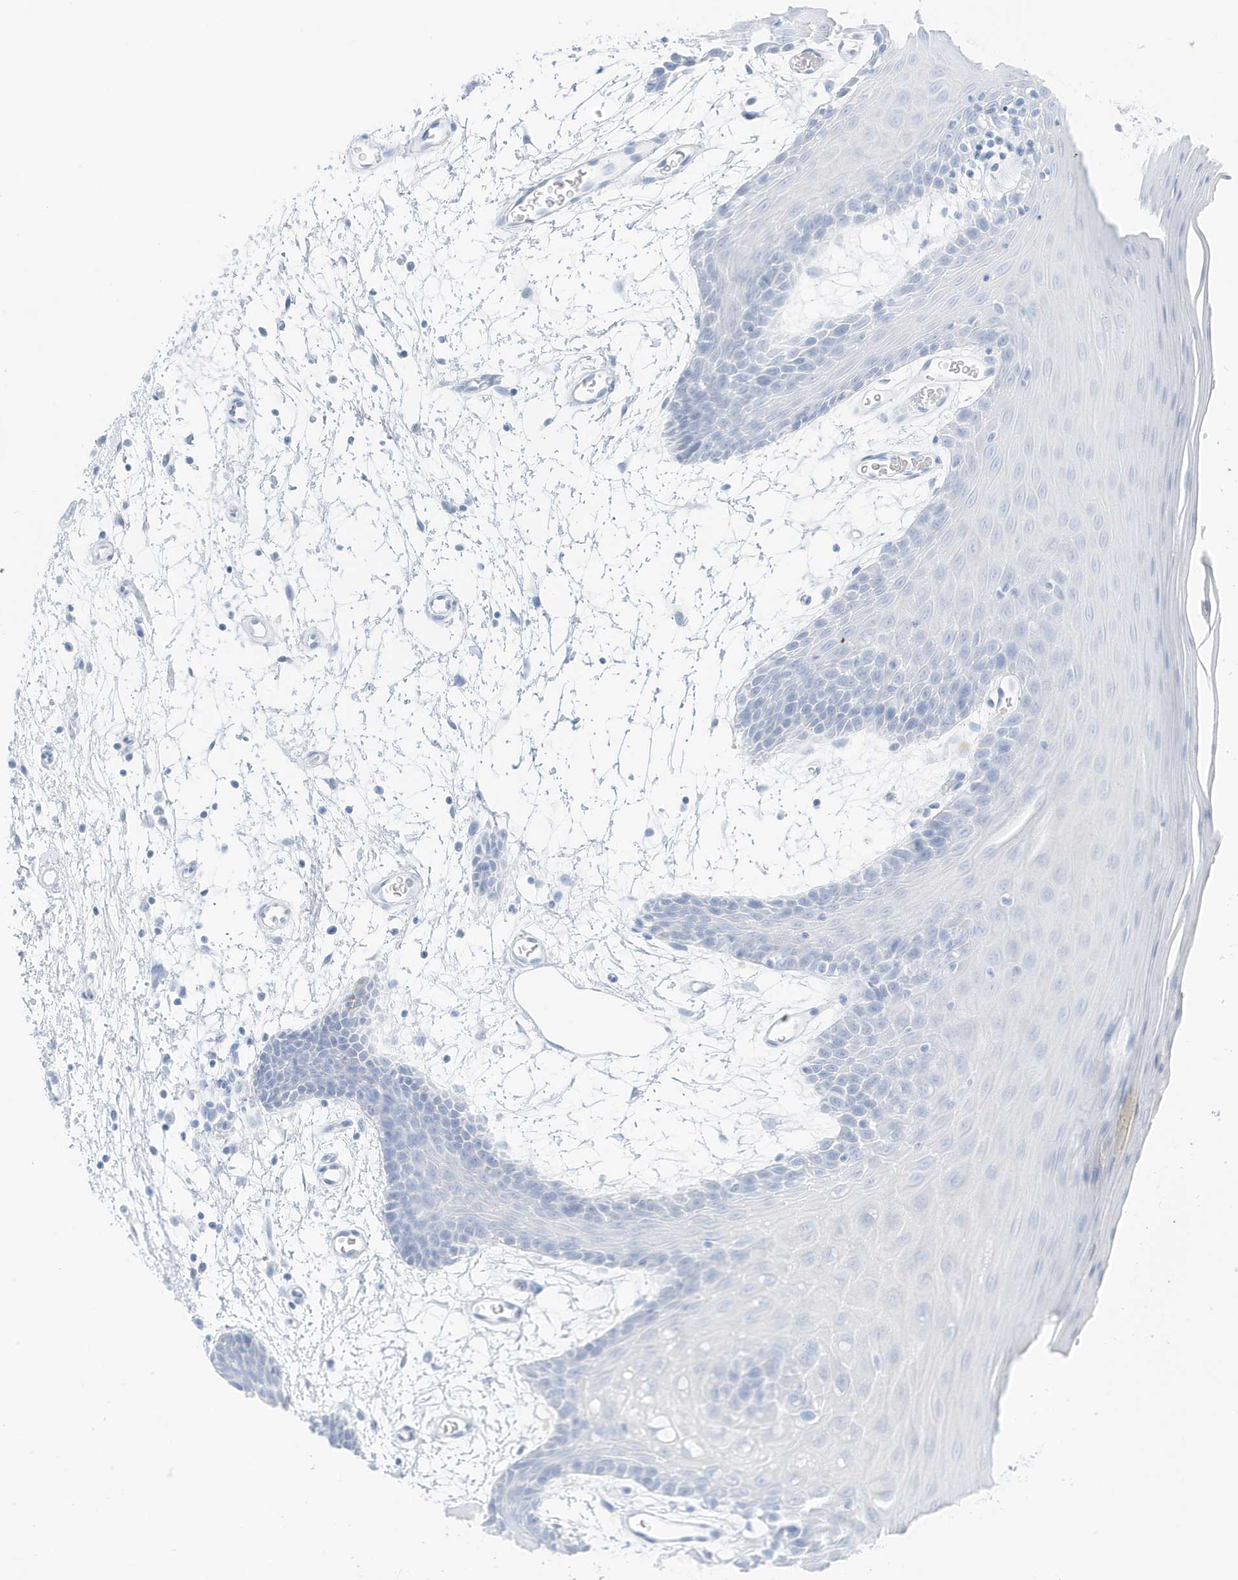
{"staining": {"intensity": "negative", "quantity": "none", "location": "none"}, "tissue": "oral mucosa", "cell_type": "Squamous epithelial cells", "image_type": "normal", "snomed": [{"axis": "morphology", "description": "Normal tissue, NOS"}, {"axis": "topography", "description": "Skeletal muscle"}, {"axis": "topography", "description": "Oral tissue"}, {"axis": "topography", "description": "Salivary gland"}, {"axis": "topography", "description": "Peripheral nerve tissue"}], "caption": "High power microscopy micrograph of an IHC photomicrograph of unremarkable oral mucosa, revealing no significant staining in squamous epithelial cells.", "gene": "SLC22A13", "patient": {"sex": "male", "age": 54}}